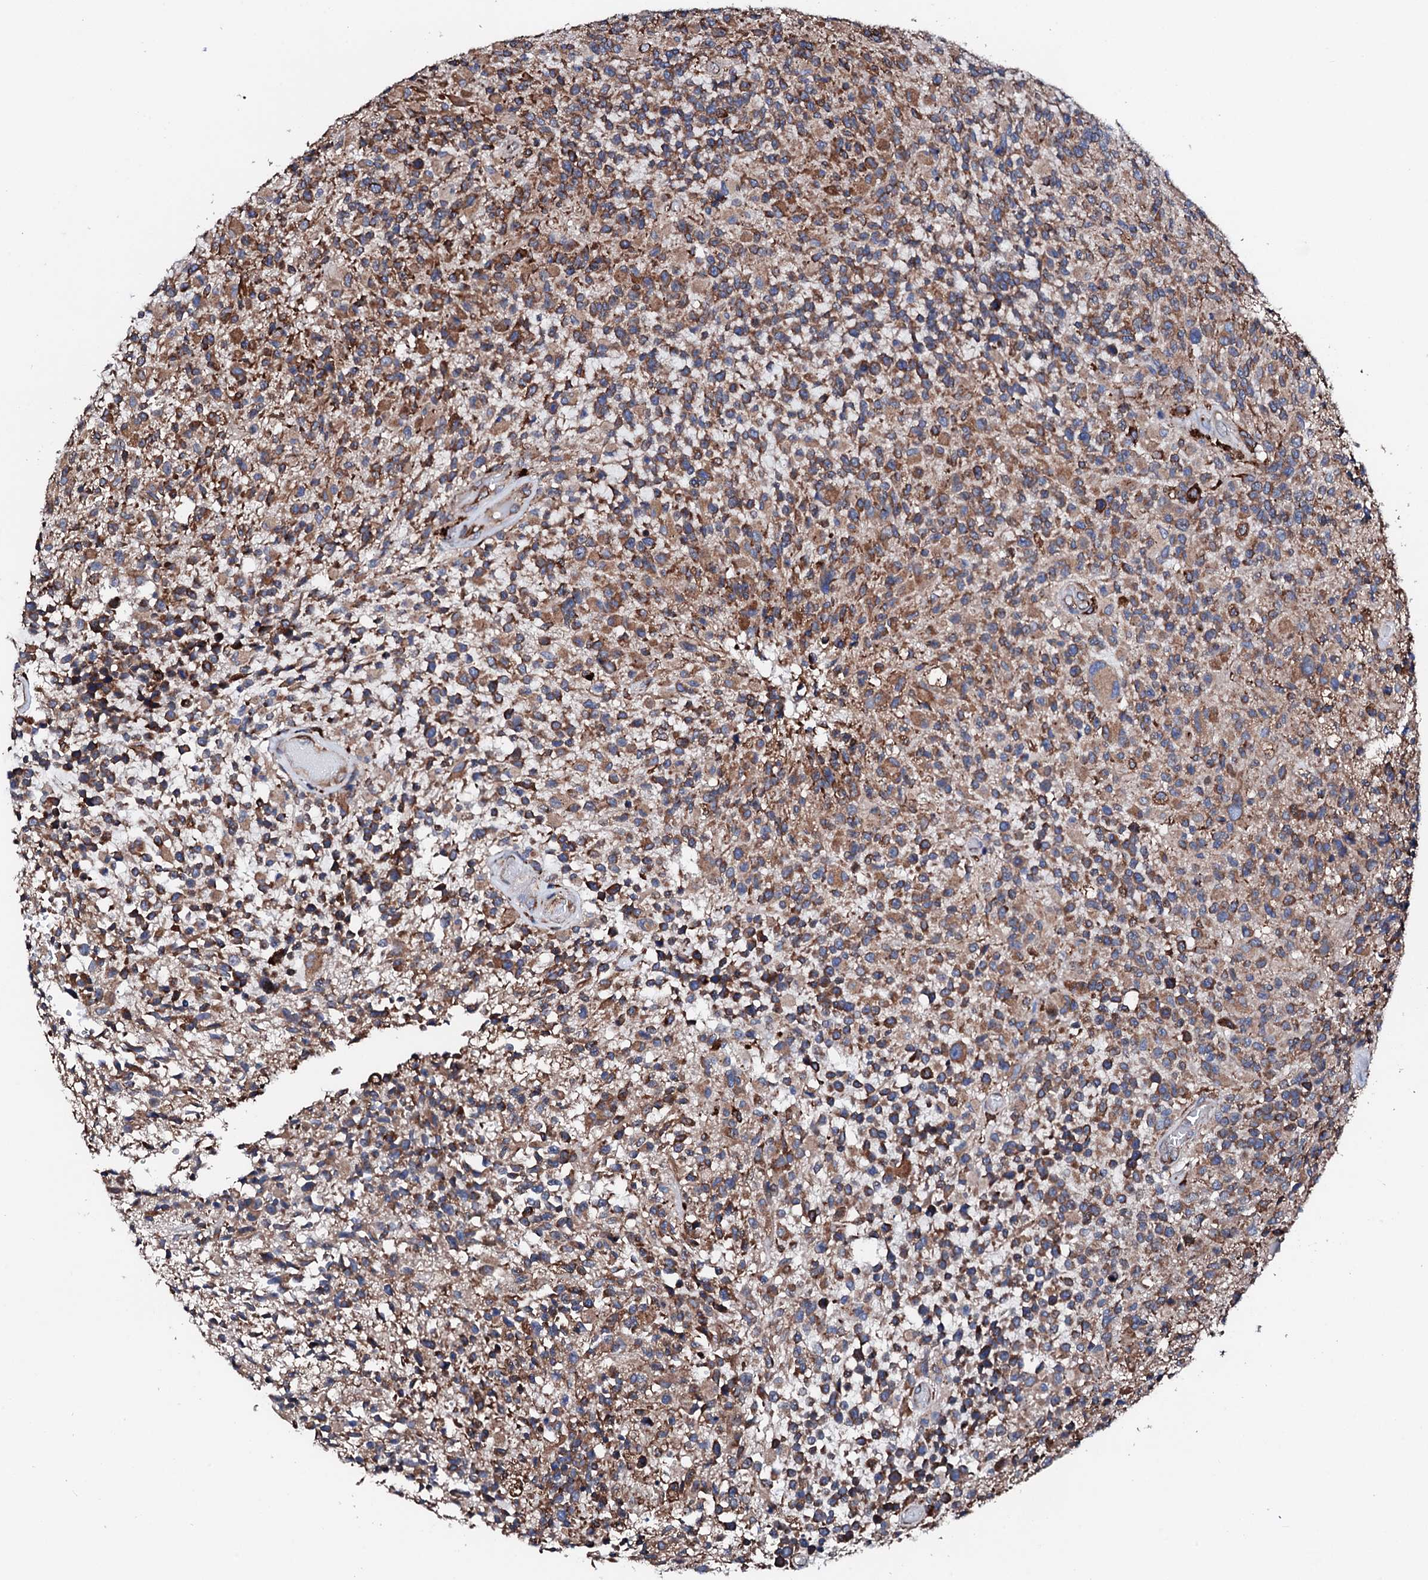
{"staining": {"intensity": "moderate", "quantity": ">75%", "location": "cytoplasmic/membranous"}, "tissue": "glioma", "cell_type": "Tumor cells", "image_type": "cancer", "snomed": [{"axis": "morphology", "description": "Glioma, malignant, High grade"}, {"axis": "morphology", "description": "Glioblastoma, NOS"}, {"axis": "topography", "description": "Brain"}], "caption": "Glioblastoma stained with DAB (3,3'-diaminobenzidine) IHC reveals medium levels of moderate cytoplasmic/membranous positivity in about >75% of tumor cells. The staining was performed using DAB (3,3'-diaminobenzidine), with brown indicating positive protein expression. Nuclei are stained blue with hematoxylin.", "gene": "AMDHD1", "patient": {"sex": "male", "age": 60}}